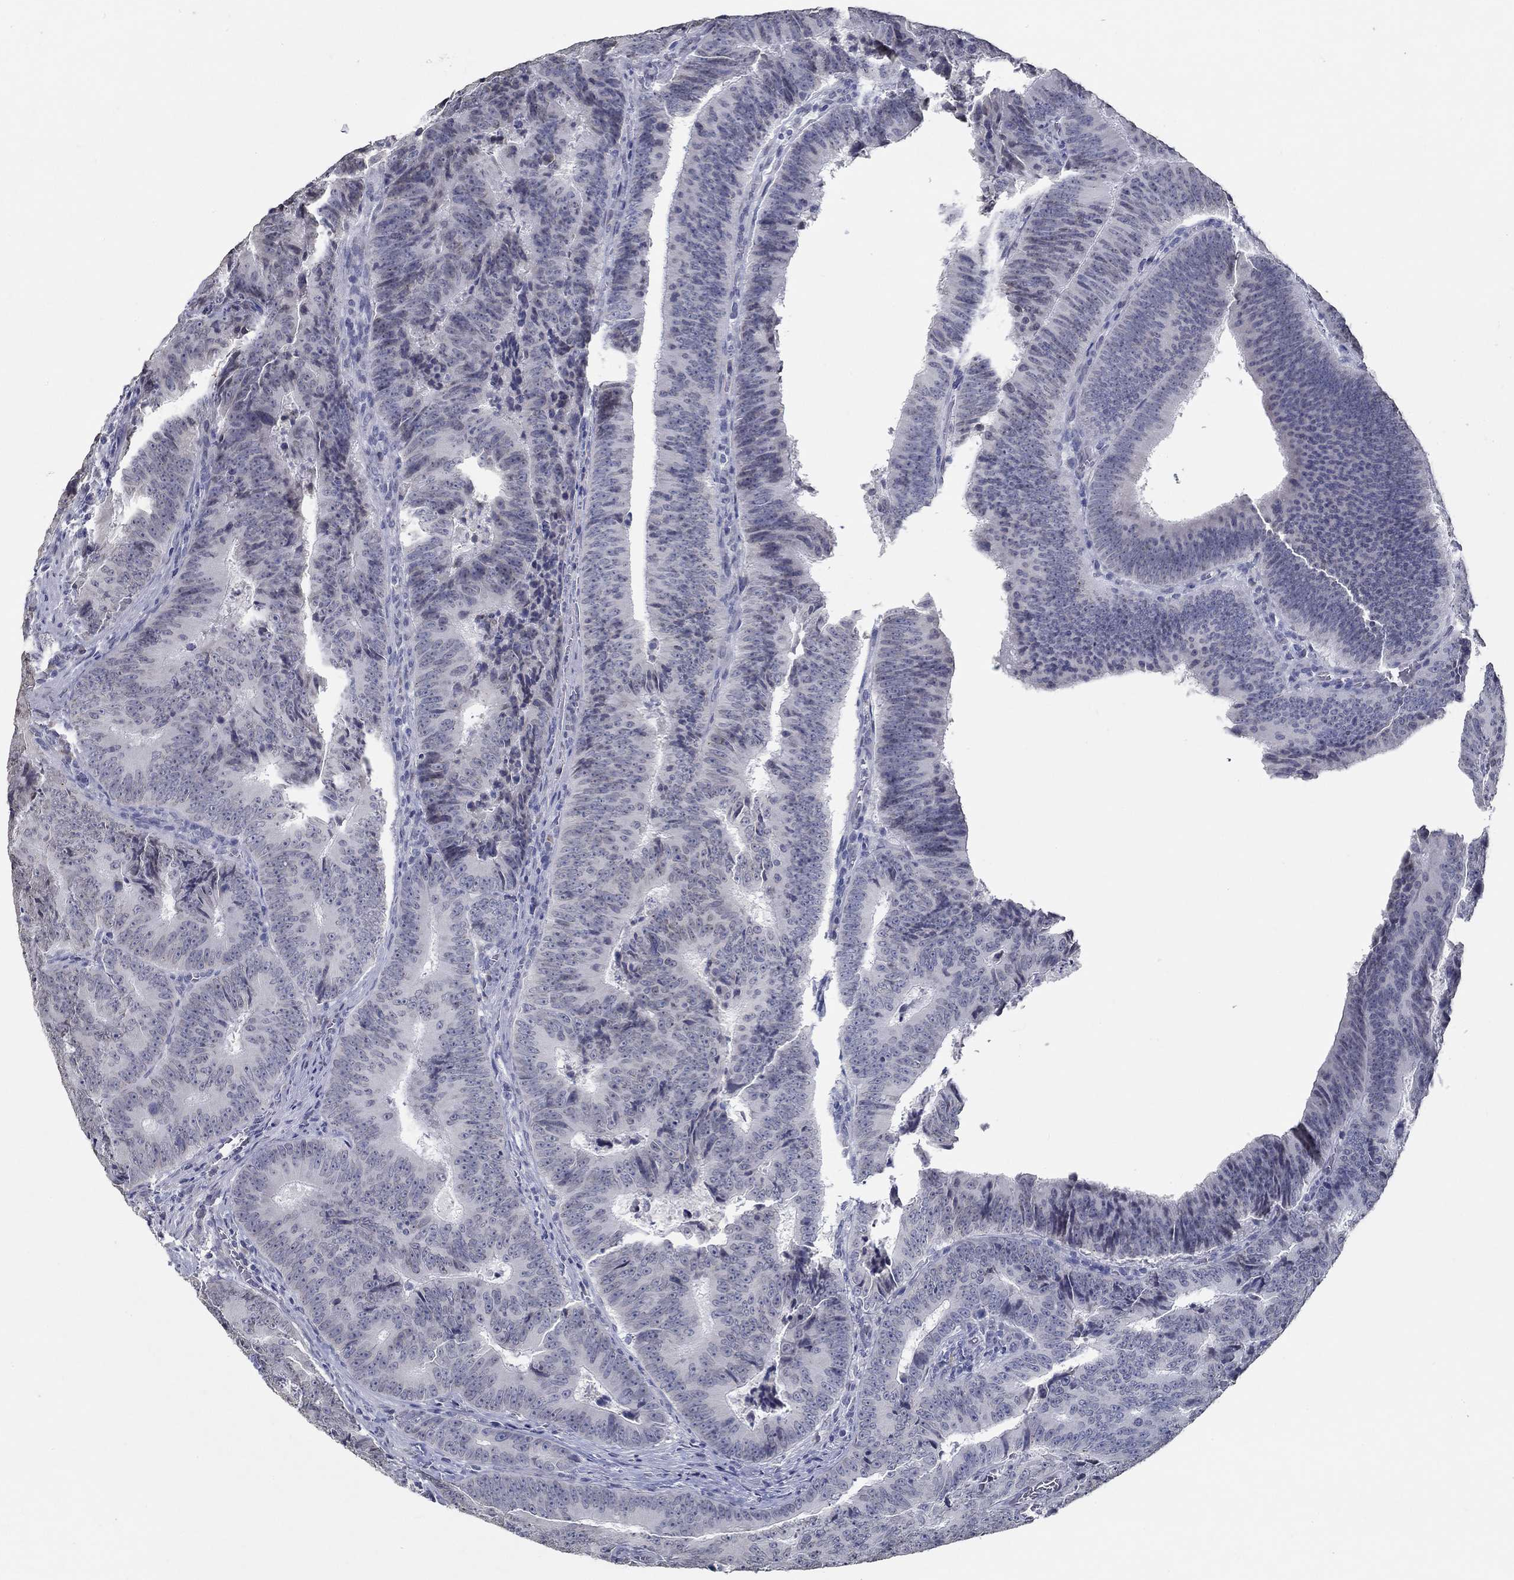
{"staining": {"intensity": "negative", "quantity": "none", "location": "none"}, "tissue": "colorectal cancer", "cell_type": "Tumor cells", "image_type": "cancer", "snomed": [{"axis": "morphology", "description": "Adenocarcinoma, NOS"}, {"axis": "topography", "description": "Colon"}], "caption": "Tumor cells show no significant protein expression in adenocarcinoma (colorectal). (Immunohistochemistry (ihc), brightfield microscopy, high magnification).", "gene": "NUP155", "patient": {"sex": "female", "age": 82}}